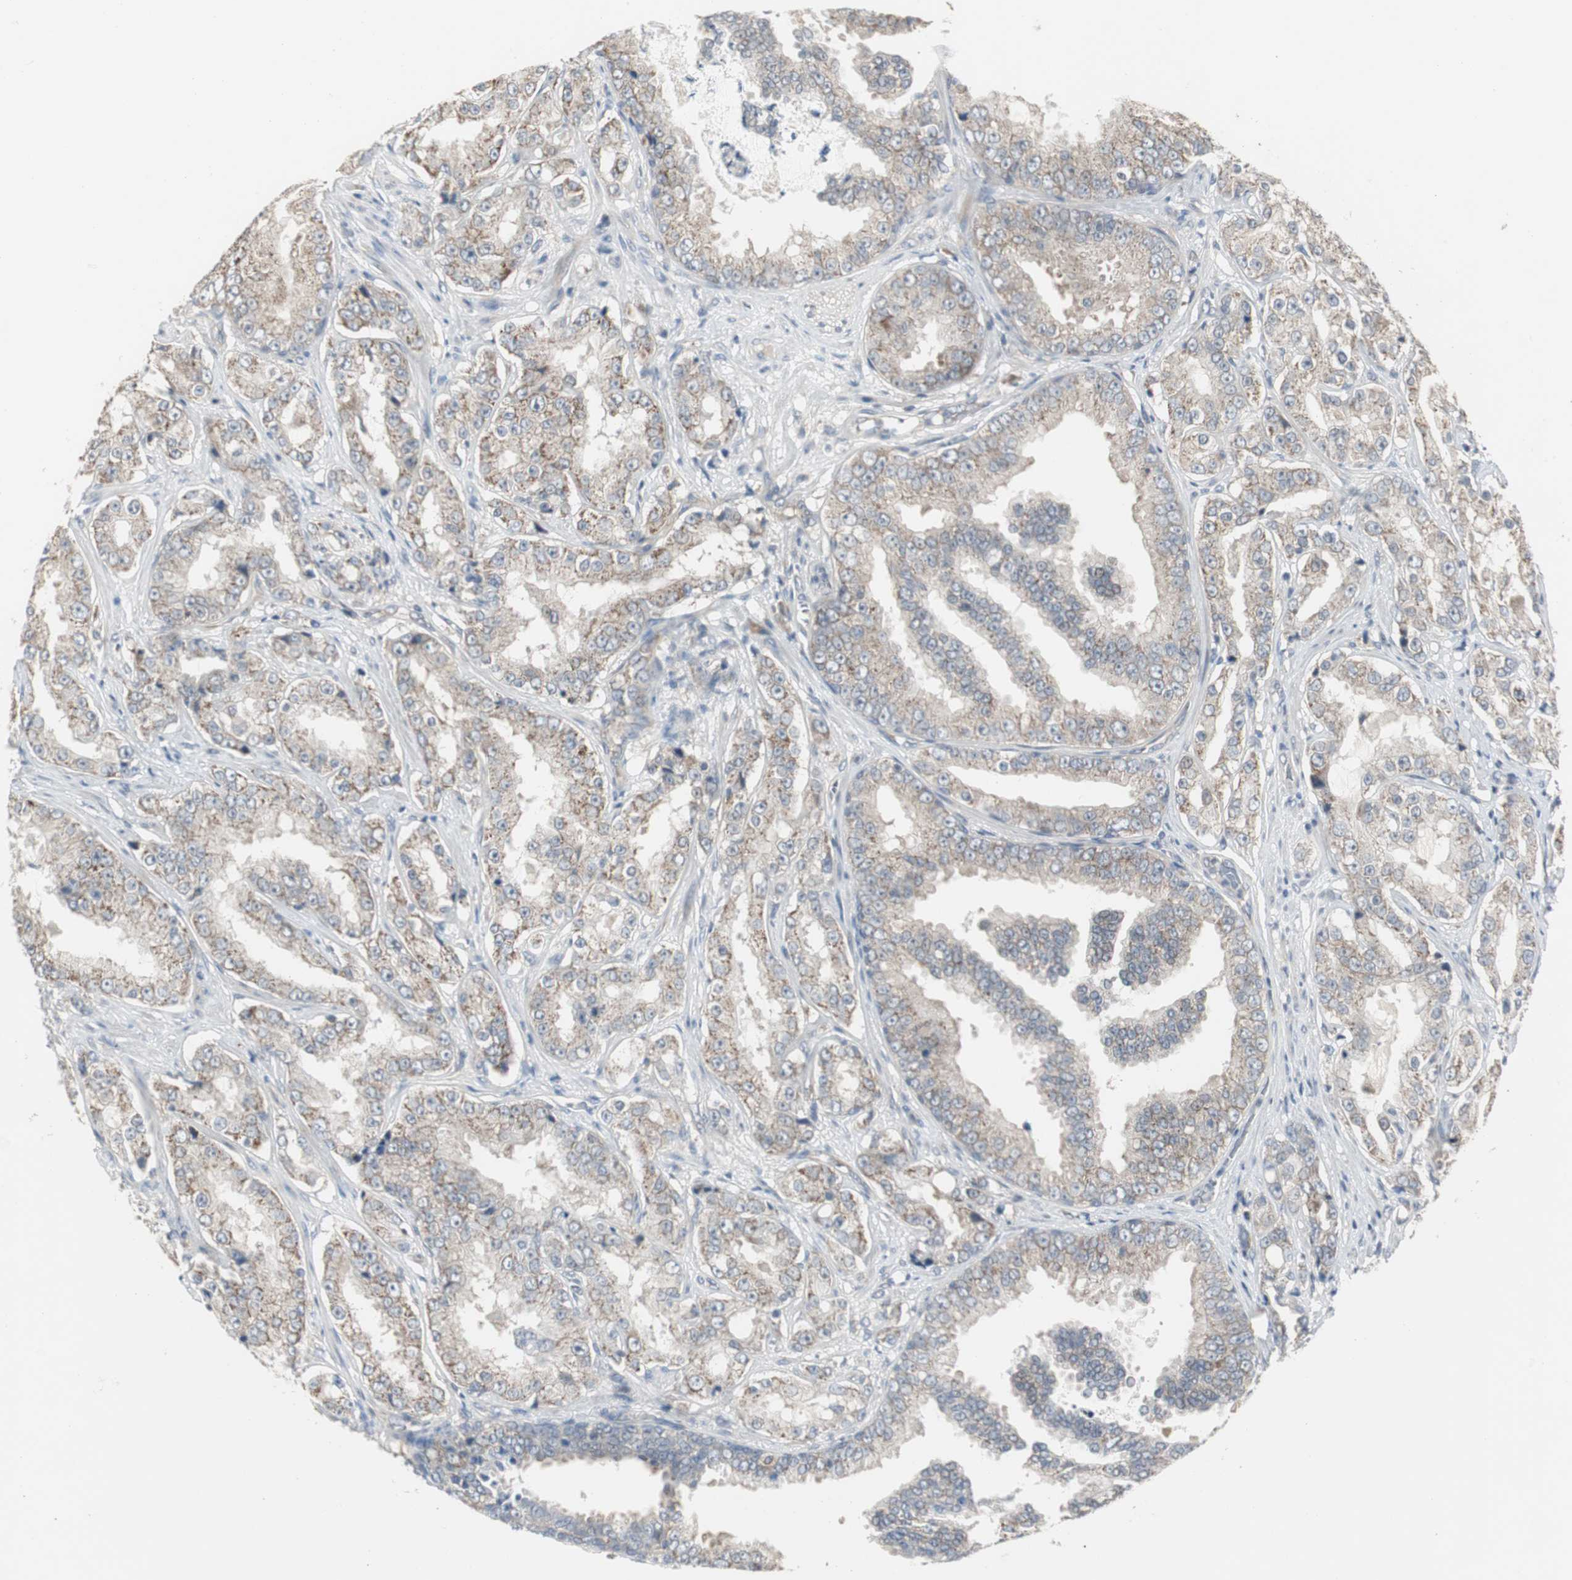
{"staining": {"intensity": "weak", "quantity": ">75%", "location": "cytoplasmic/membranous"}, "tissue": "prostate cancer", "cell_type": "Tumor cells", "image_type": "cancer", "snomed": [{"axis": "morphology", "description": "Adenocarcinoma, High grade"}, {"axis": "topography", "description": "Prostate"}], "caption": "Human prostate adenocarcinoma (high-grade) stained with a protein marker shows weak staining in tumor cells.", "gene": "MYT1", "patient": {"sex": "male", "age": 73}}